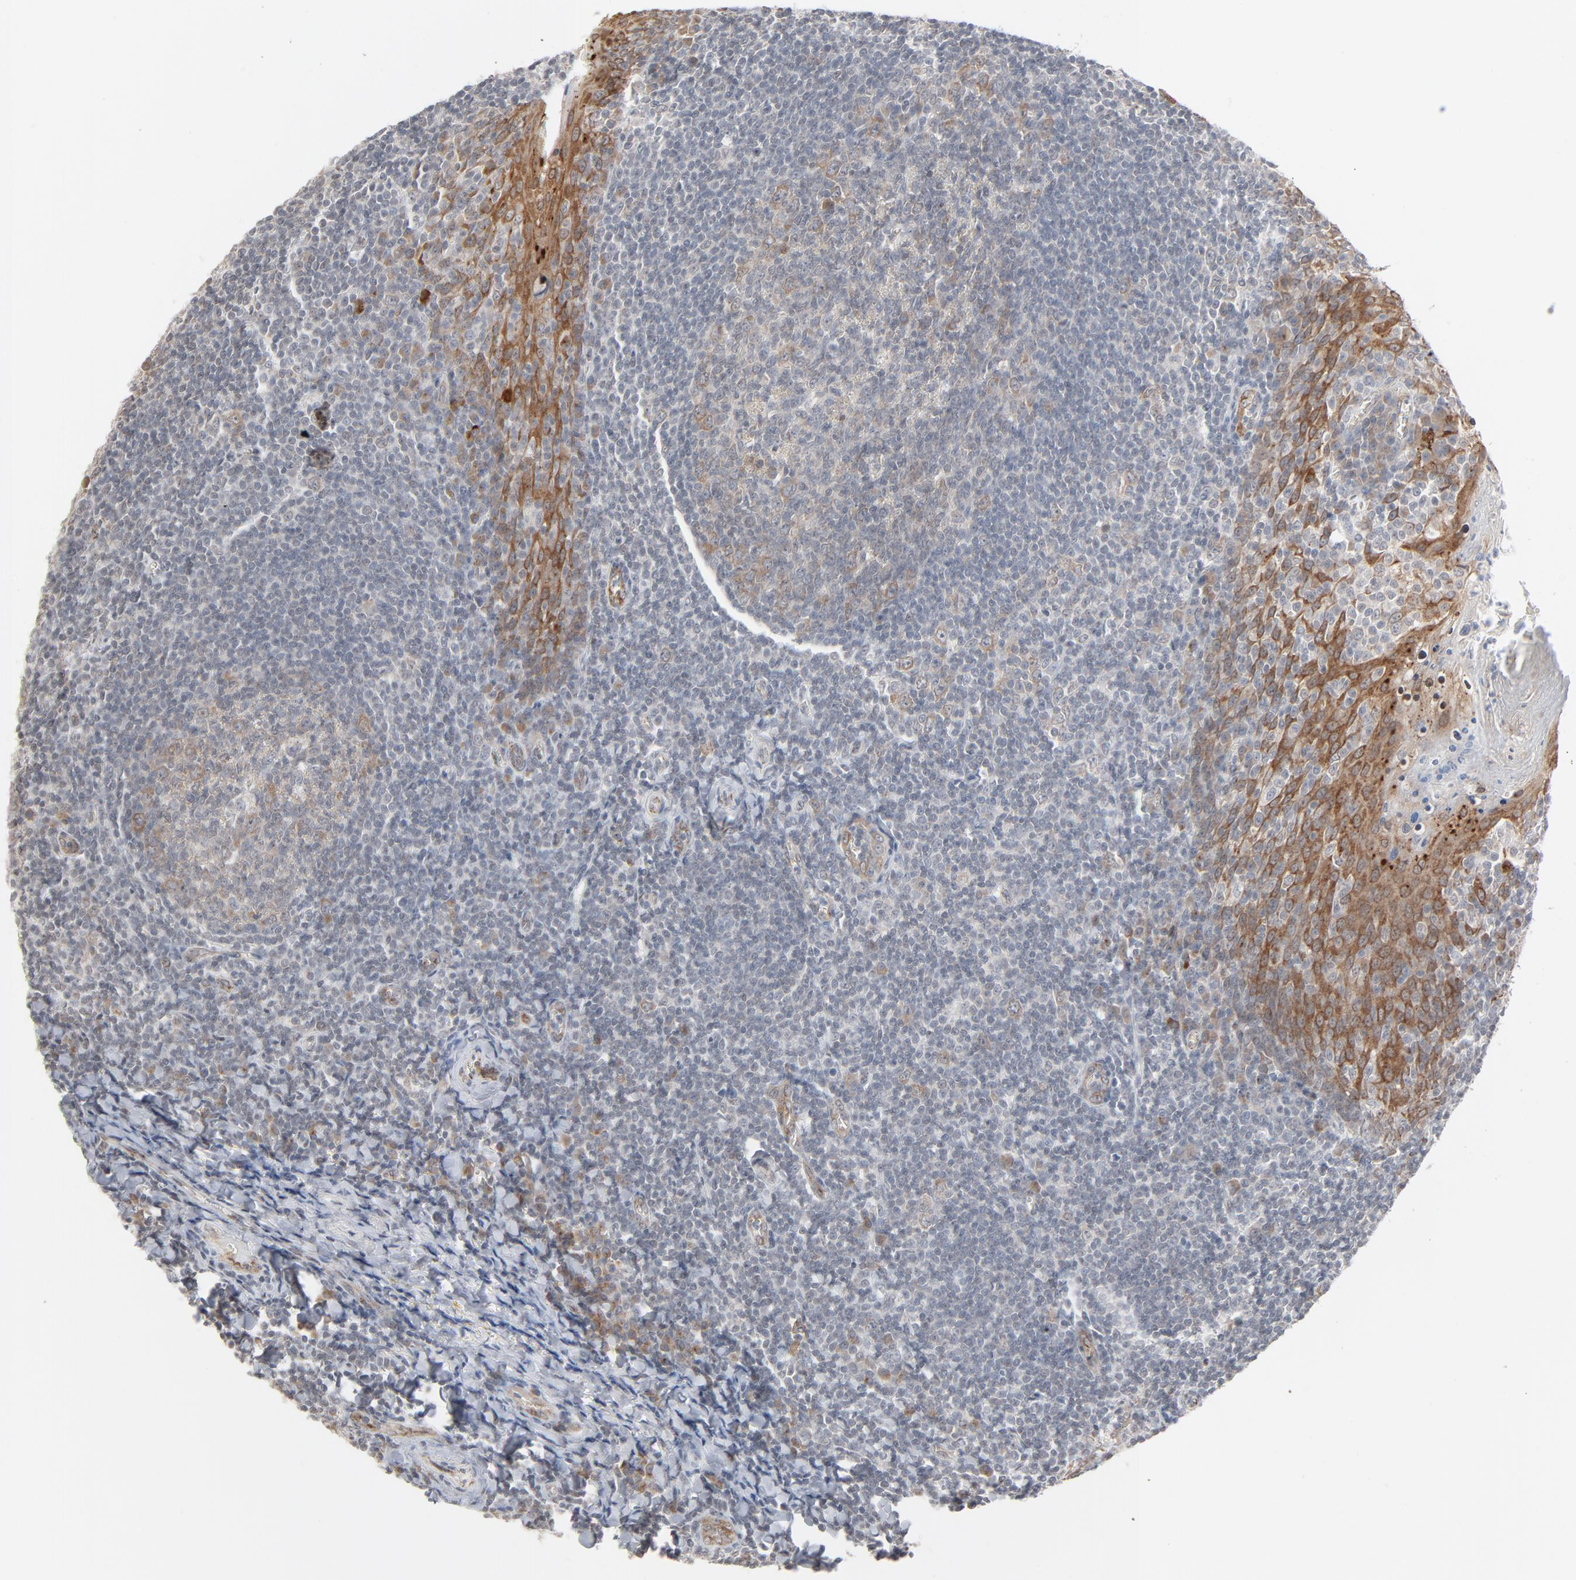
{"staining": {"intensity": "weak", "quantity": "<25%", "location": "cytoplasmic/membranous"}, "tissue": "tonsil", "cell_type": "Germinal center cells", "image_type": "normal", "snomed": [{"axis": "morphology", "description": "Normal tissue, NOS"}, {"axis": "topography", "description": "Tonsil"}], "caption": "Immunohistochemistry (IHC) of benign tonsil reveals no positivity in germinal center cells.", "gene": "ITPR3", "patient": {"sex": "male", "age": 31}}